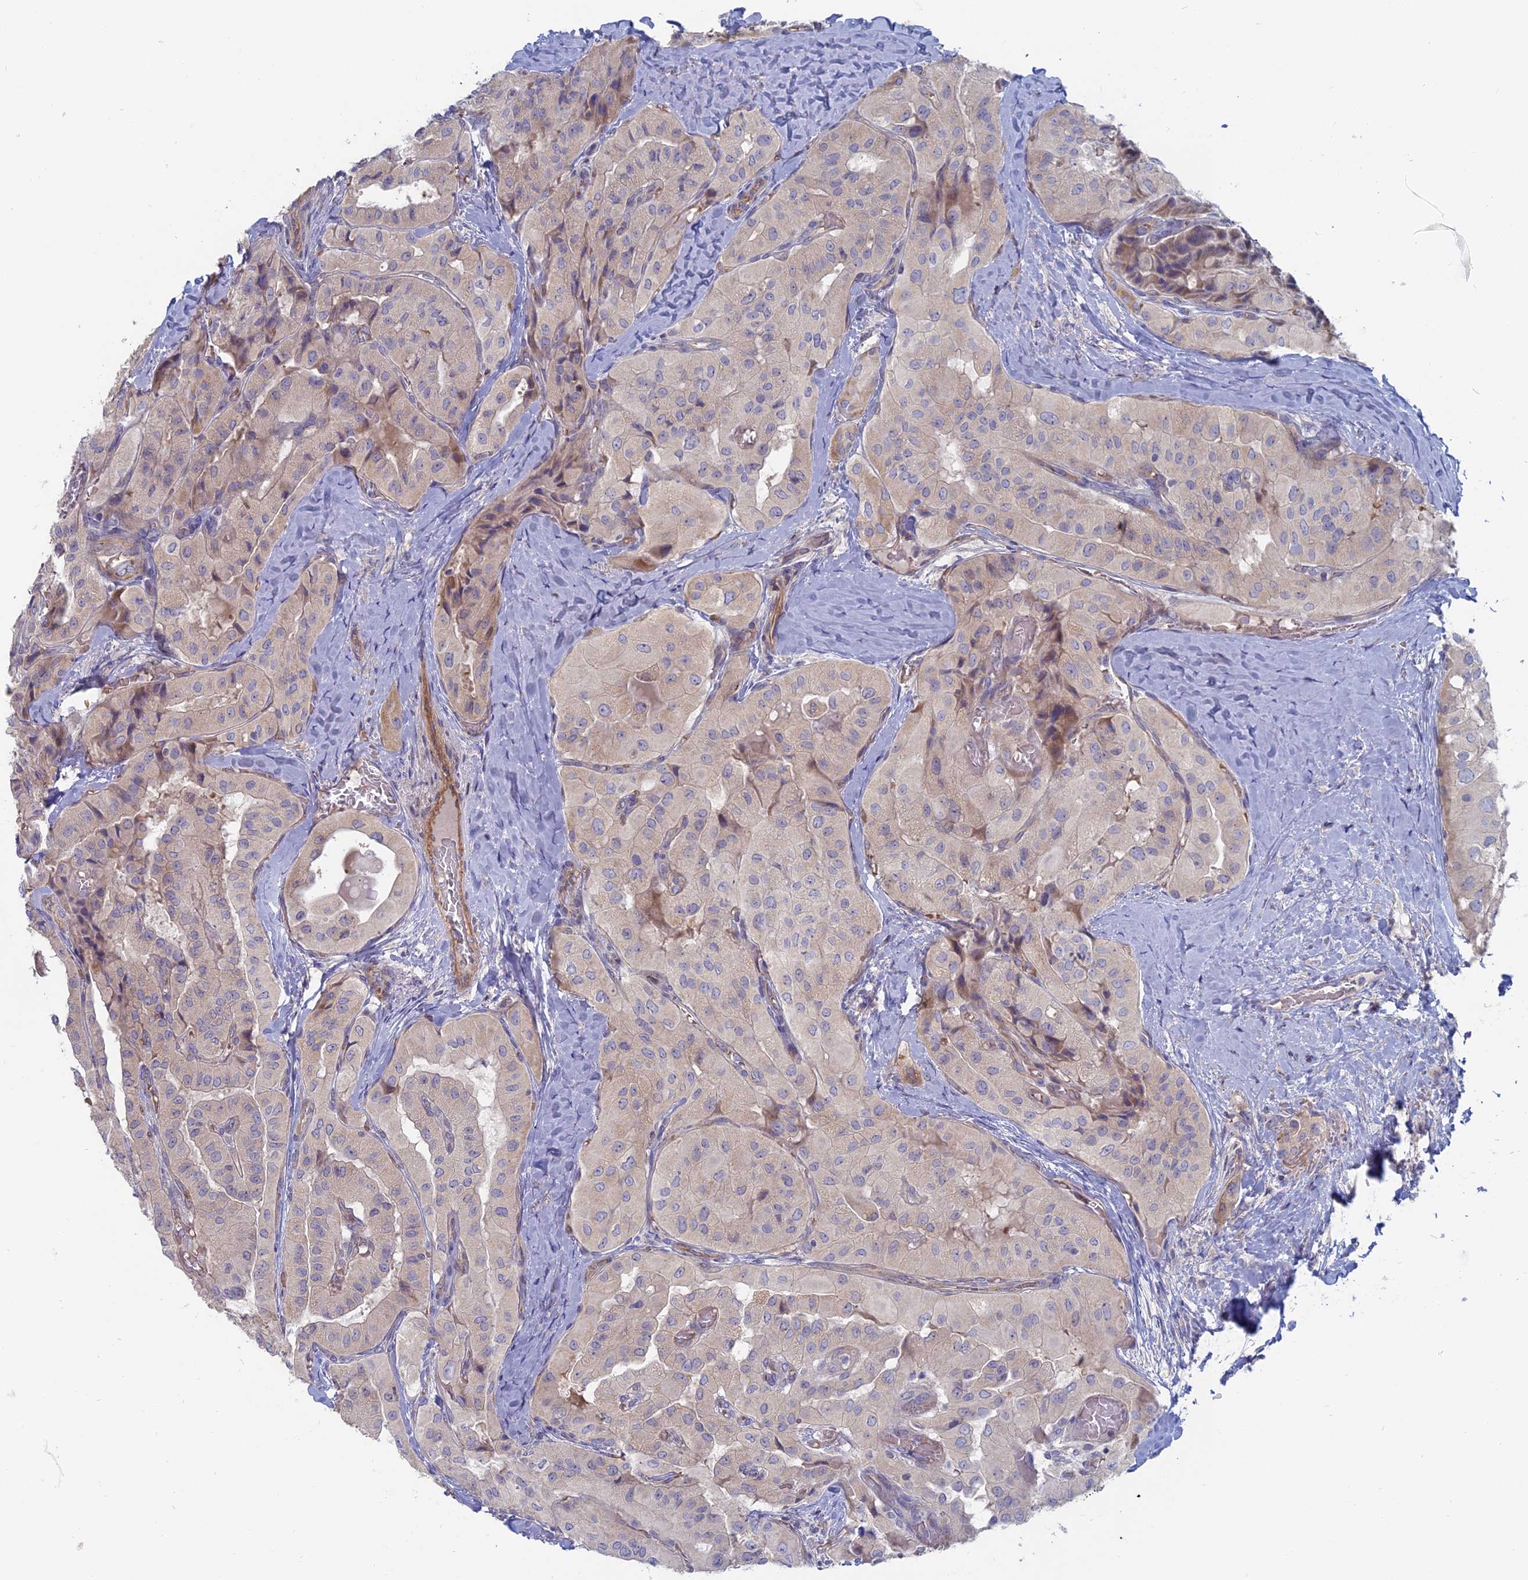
{"staining": {"intensity": "weak", "quantity": "<25%", "location": "cytoplasmic/membranous"}, "tissue": "thyroid cancer", "cell_type": "Tumor cells", "image_type": "cancer", "snomed": [{"axis": "morphology", "description": "Normal tissue, NOS"}, {"axis": "morphology", "description": "Papillary adenocarcinoma, NOS"}, {"axis": "topography", "description": "Thyroid gland"}], "caption": "This is a photomicrograph of IHC staining of thyroid papillary adenocarcinoma, which shows no expression in tumor cells.", "gene": "TBC1D30", "patient": {"sex": "female", "age": 59}}